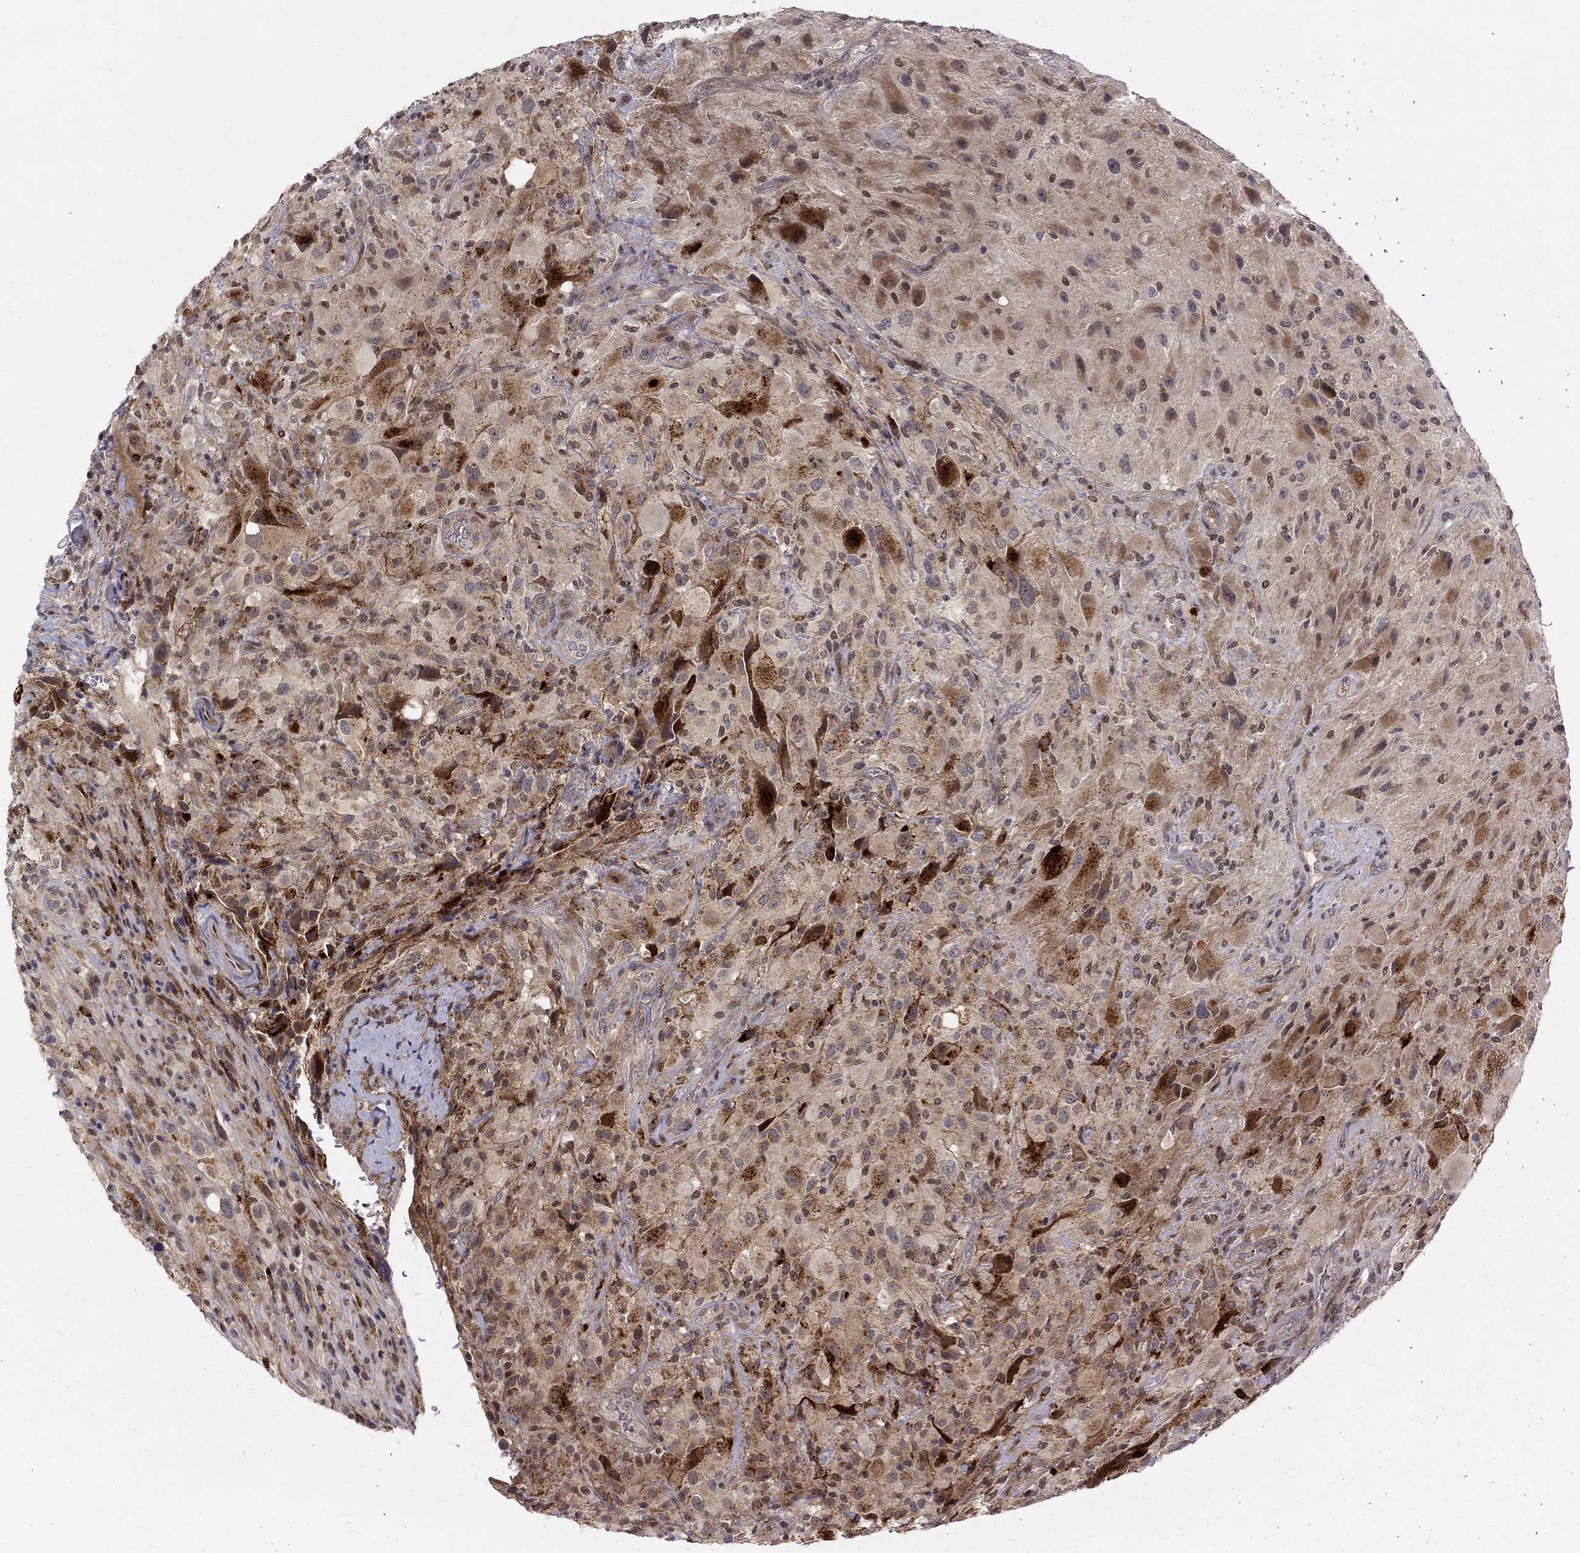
{"staining": {"intensity": "moderate", "quantity": "<25%", "location": "cytoplasmic/membranous"}, "tissue": "glioma", "cell_type": "Tumor cells", "image_type": "cancer", "snomed": [{"axis": "morphology", "description": "Glioma, malignant, High grade"}, {"axis": "topography", "description": "Cerebral cortex"}], "caption": "High-magnification brightfield microscopy of malignant glioma (high-grade) stained with DAB (brown) and counterstained with hematoxylin (blue). tumor cells exhibit moderate cytoplasmic/membranous staining is appreciated in about<25% of cells.", "gene": "WDR19", "patient": {"sex": "male", "age": 35}}